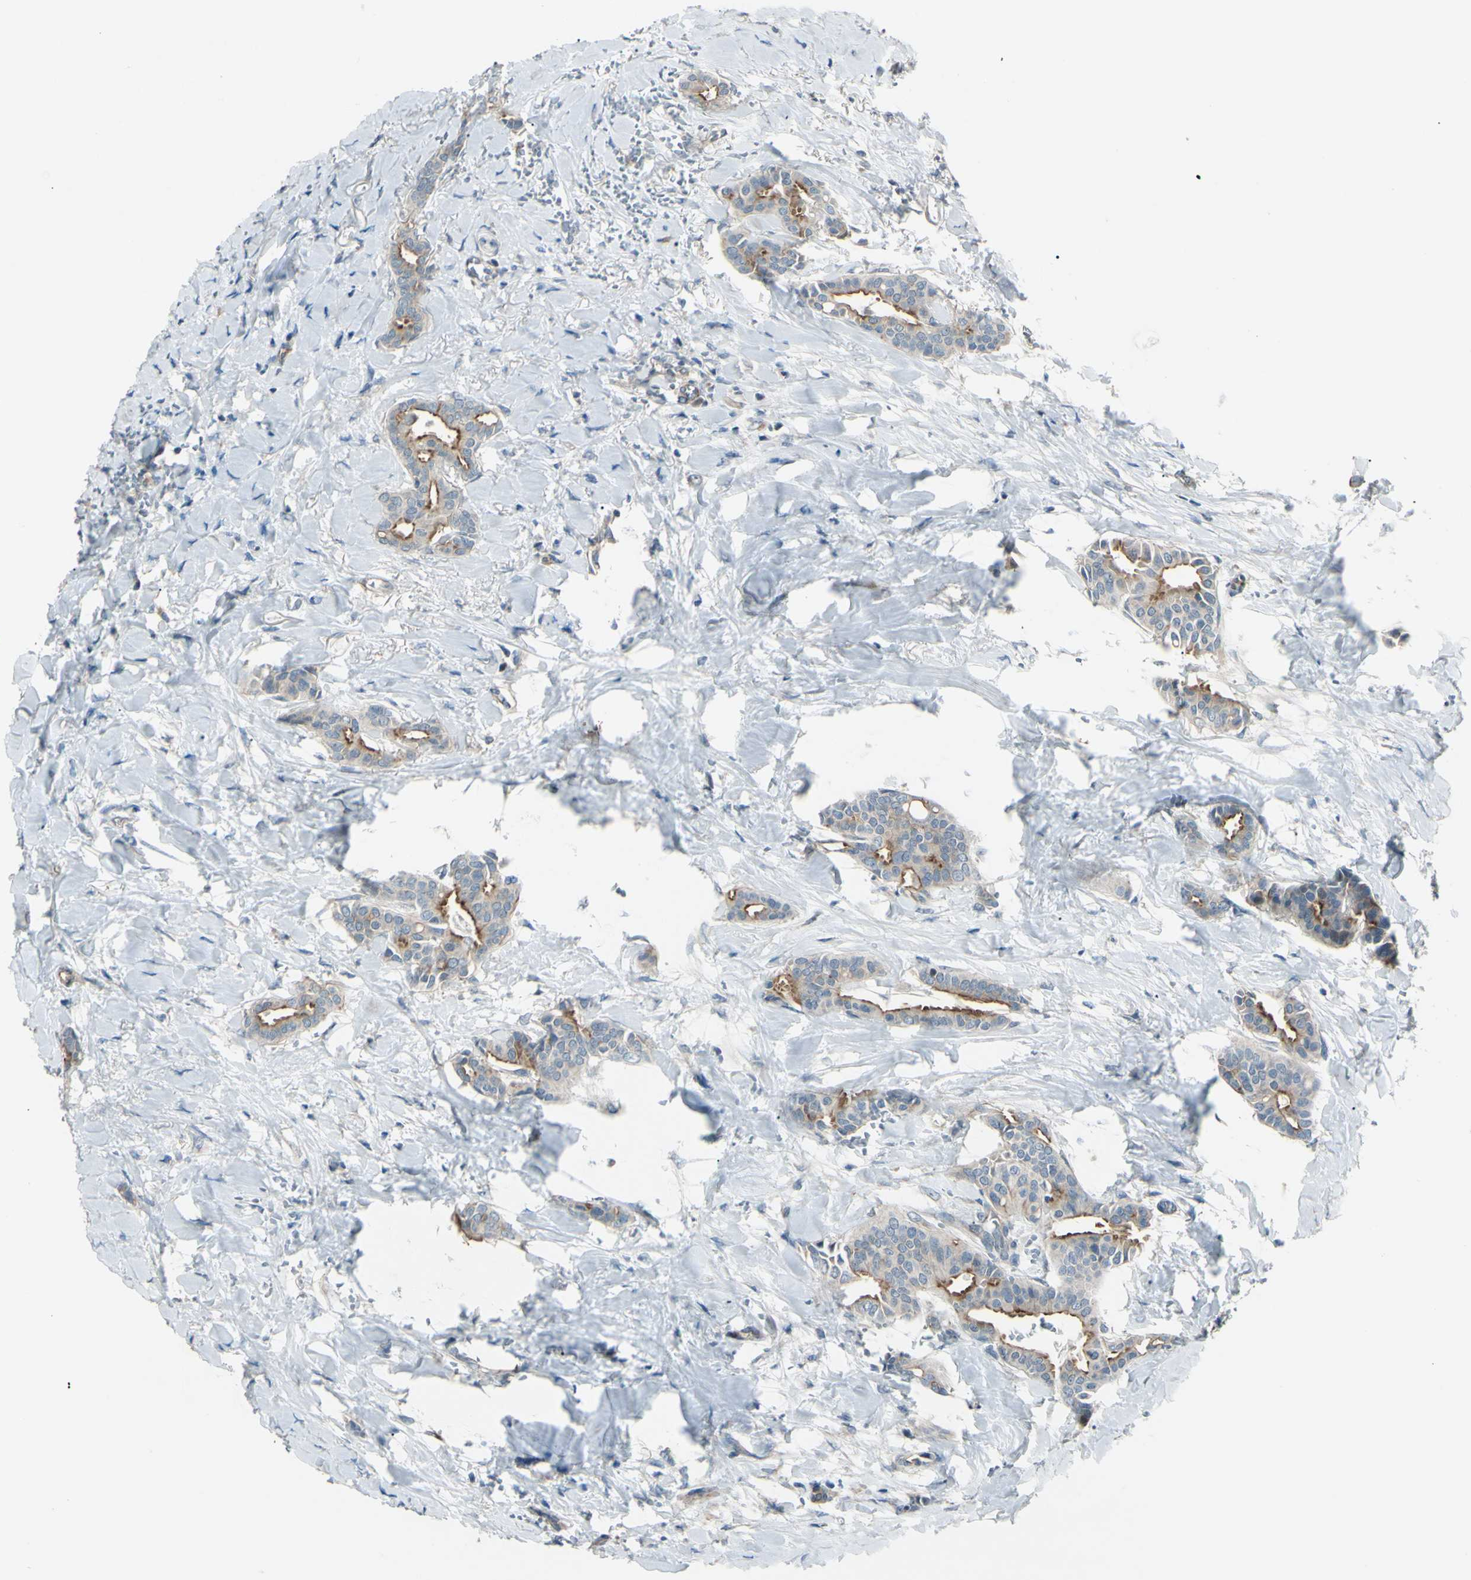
{"staining": {"intensity": "moderate", "quantity": "25%-75%", "location": "cytoplasmic/membranous"}, "tissue": "head and neck cancer", "cell_type": "Tumor cells", "image_type": "cancer", "snomed": [{"axis": "morphology", "description": "Adenocarcinoma, NOS"}, {"axis": "topography", "description": "Salivary gland"}, {"axis": "topography", "description": "Head-Neck"}], "caption": "Head and neck cancer (adenocarcinoma) tissue shows moderate cytoplasmic/membranous positivity in approximately 25%-75% of tumor cells", "gene": "LMTK2", "patient": {"sex": "female", "age": 59}}